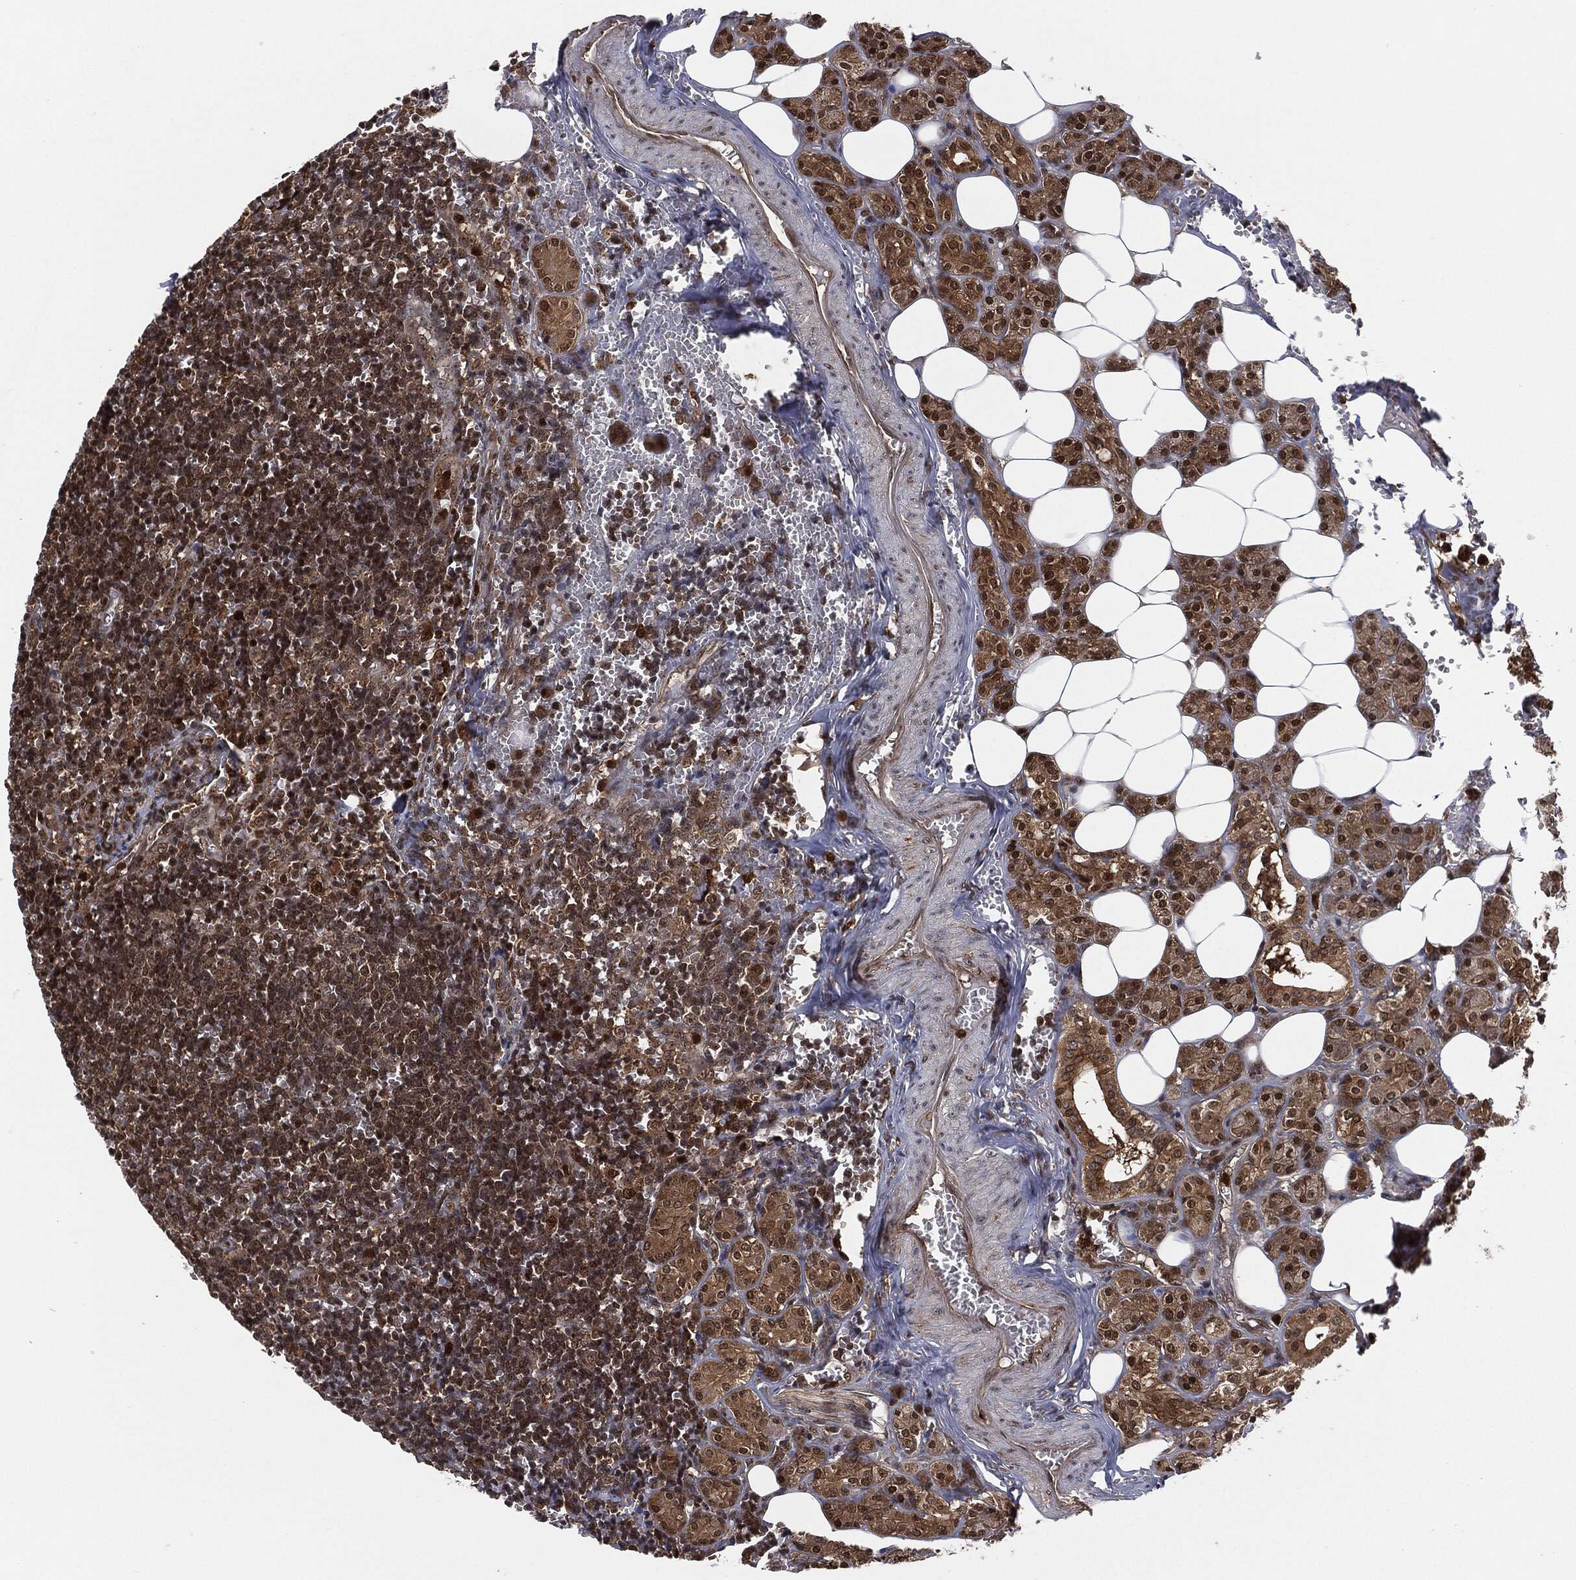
{"staining": {"intensity": "strong", "quantity": "<25%", "location": "cytoplasmic/membranous,nuclear"}, "tissue": "lymph node", "cell_type": "Germinal center cells", "image_type": "normal", "snomed": [{"axis": "morphology", "description": "Normal tissue, NOS"}, {"axis": "topography", "description": "Lymph node"}, {"axis": "topography", "description": "Salivary gland"}], "caption": "Unremarkable lymph node reveals strong cytoplasmic/membranous,nuclear positivity in about <25% of germinal center cells, visualized by immunohistochemistry.", "gene": "CAPRIN2", "patient": {"sex": "male", "age": 78}}